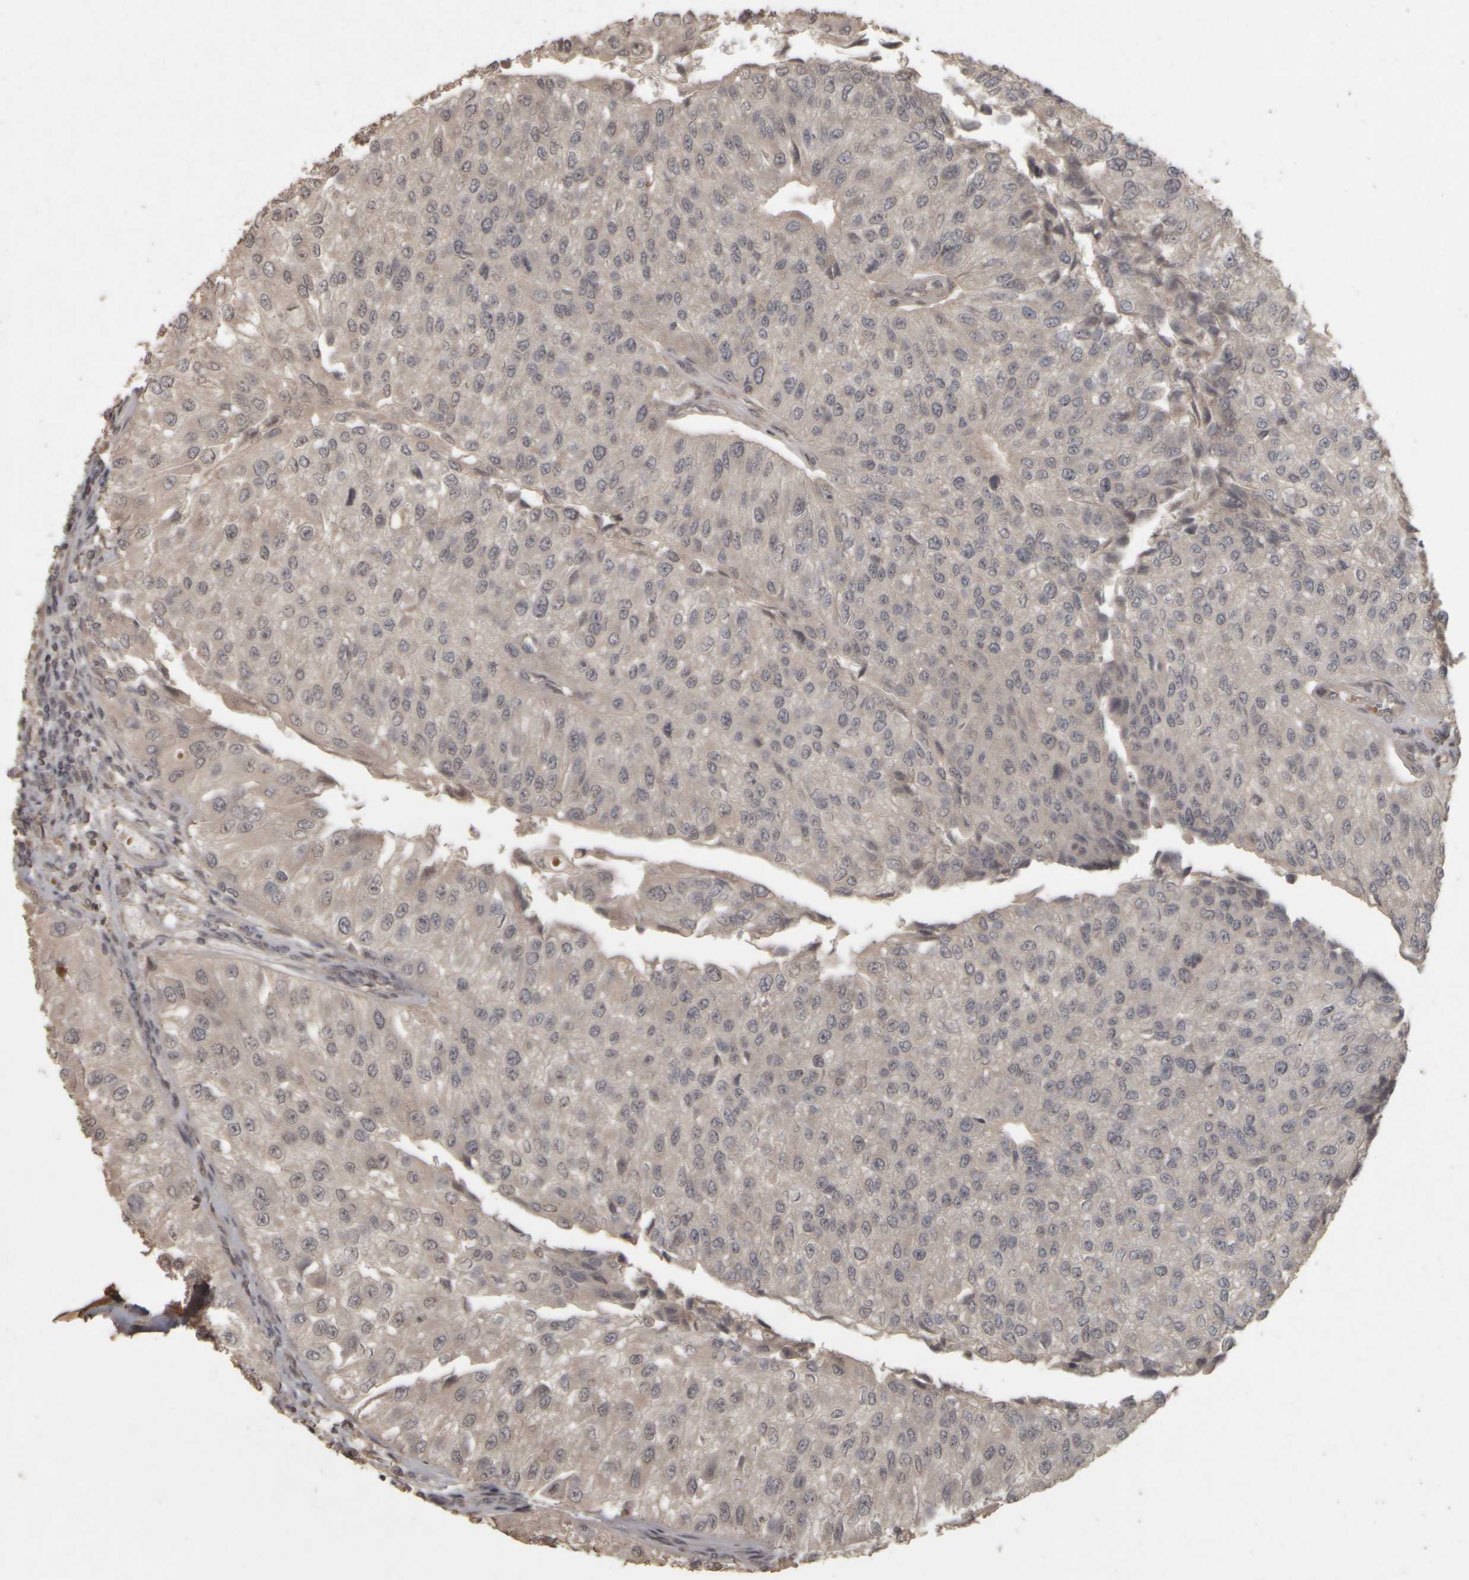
{"staining": {"intensity": "negative", "quantity": "none", "location": "none"}, "tissue": "urothelial cancer", "cell_type": "Tumor cells", "image_type": "cancer", "snomed": [{"axis": "morphology", "description": "Urothelial carcinoma, High grade"}, {"axis": "topography", "description": "Kidney"}, {"axis": "topography", "description": "Urinary bladder"}], "caption": "Urothelial cancer stained for a protein using immunohistochemistry shows no positivity tumor cells.", "gene": "ACO1", "patient": {"sex": "male", "age": 77}}